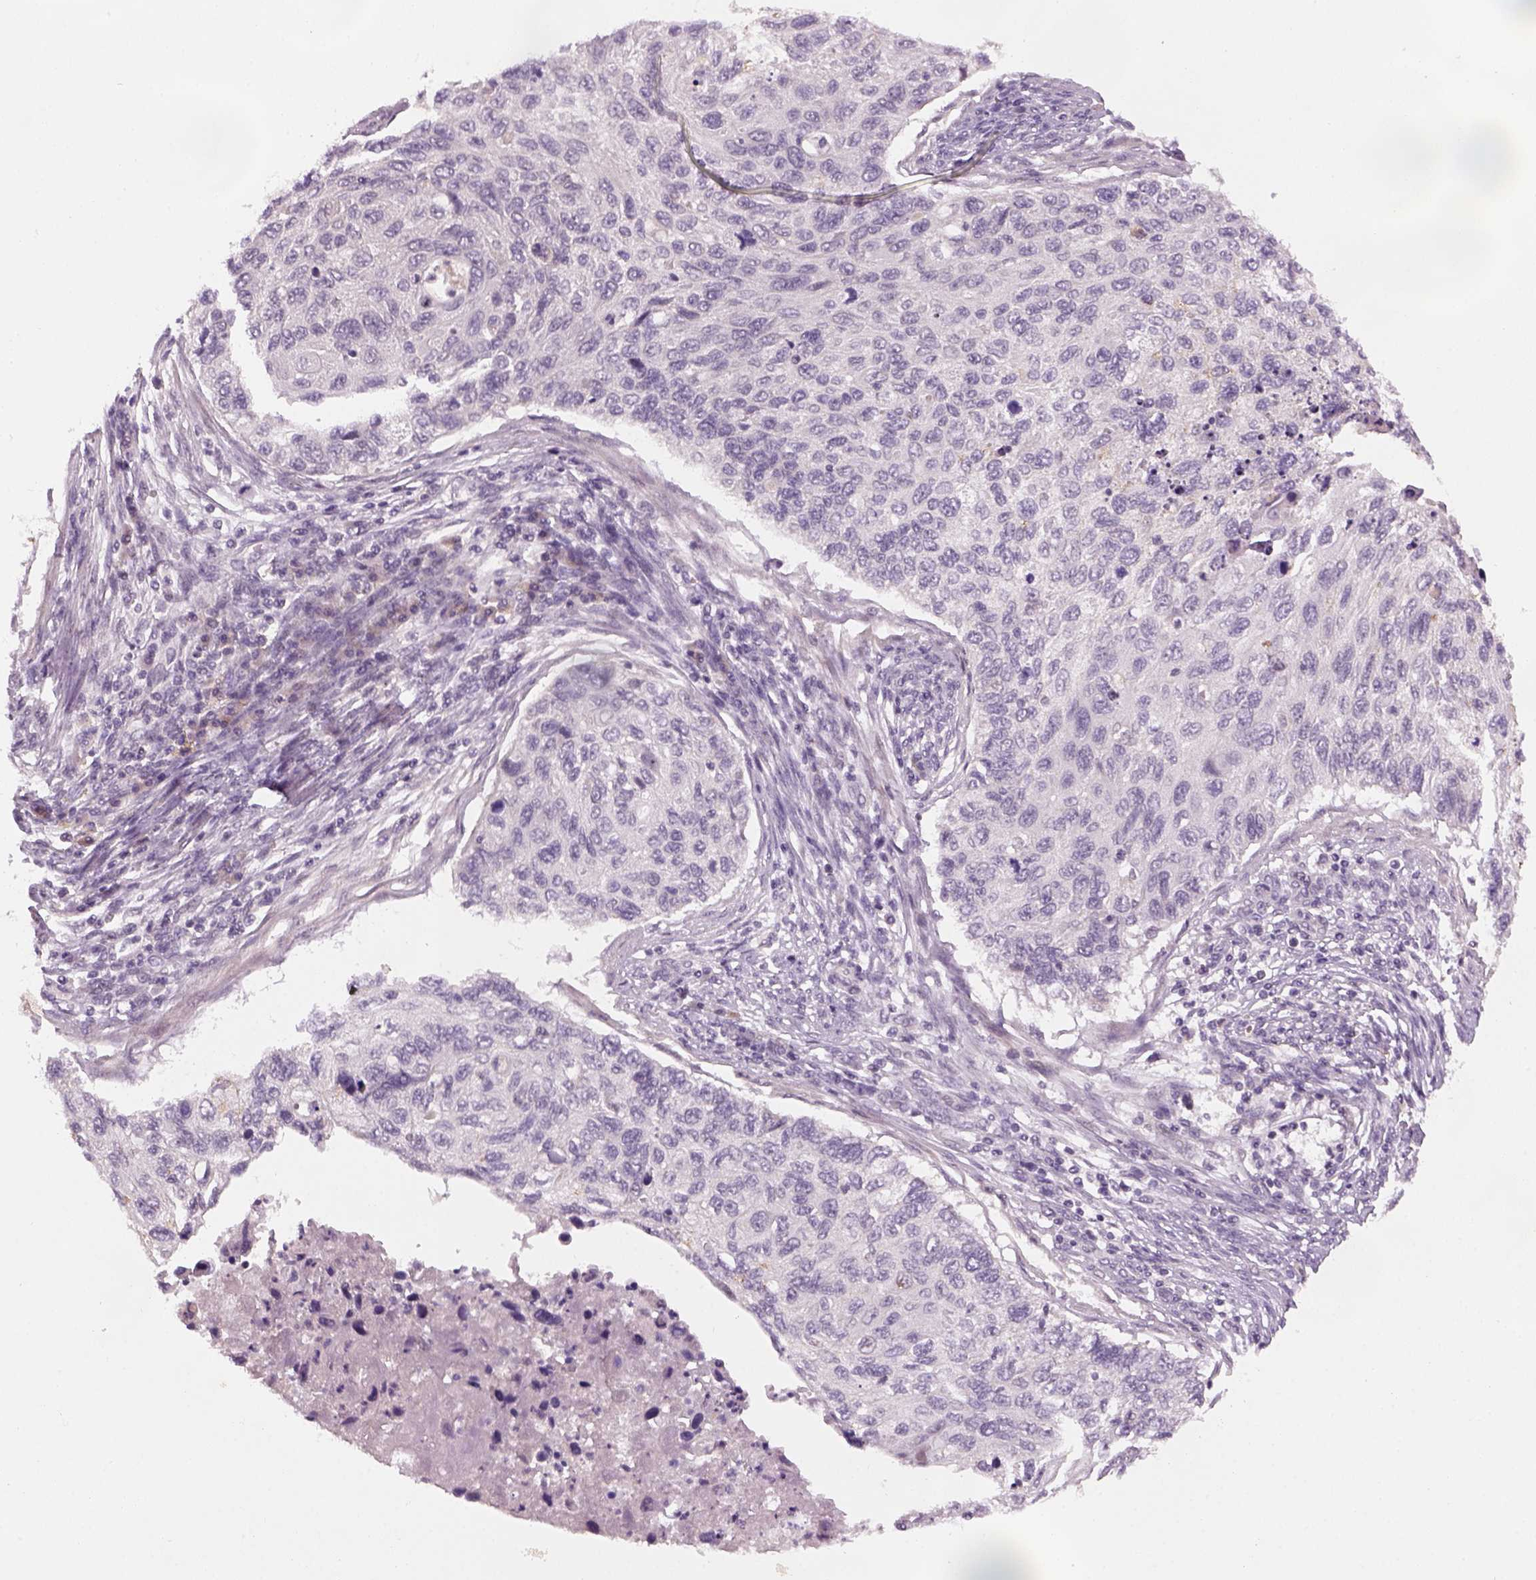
{"staining": {"intensity": "negative", "quantity": "none", "location": "none"}, "tissue": "cervical cancer", "cell_type": "Tumor cells", "image_type": "cancer", "snomed": [{"axis": "morphology", "description": "Squamous cell carcinoma, NOS"}, {"axis": "topography", "description": "Cervix"}], "caption": "DAB (3,3'-diaminobenzidine) immunohistochemical staining of human cervical cancer (squamous cell carcinoma) shows no significant positivity in tumor cells. Nuclei are stained in blue.", "gene": "GDNF", "patient": {"sex": "female", "age": 70}}